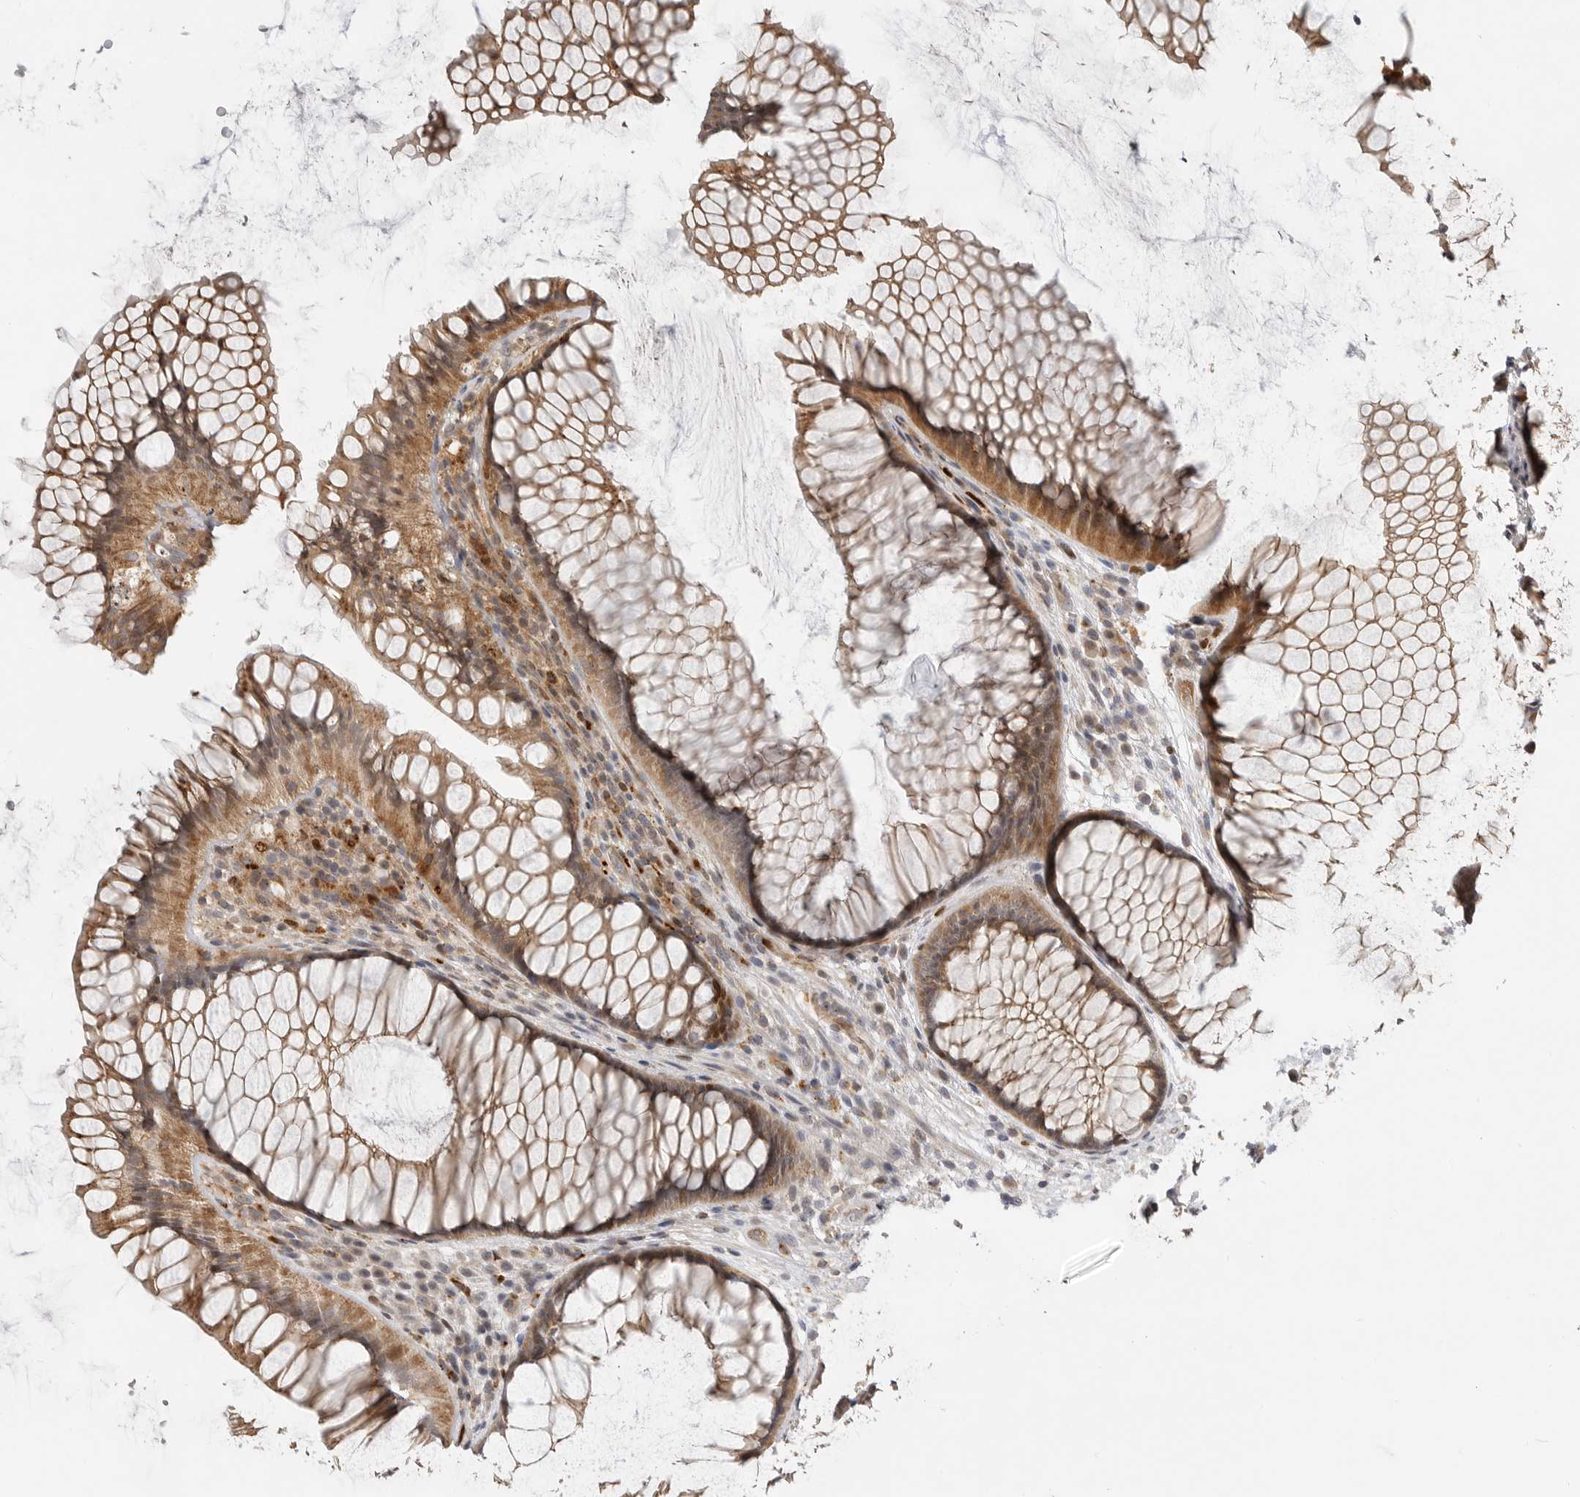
{"staining": {"intensity": "moderate", "quantity": ">75%", "location": "cytoplasmic/membranous,nuclear"}, "tissue": "rectum", "cell_type": "Glandular cells", "image_type": "normal", "snomed": [{"axis": "morphology", "description": "Normal tissue, NOS"}, {"axis": "topography", "description": "Rectum"}], "caption": "Immunohistochemistry histopathology image of unremarkable rectum: human rectum stained using immunohistochemistry (IHC) reveals medium levels of moderate protein expression localized specifically in the cytoplasmic/membranous,nuclear of glandular cells, appearing as a cytoplasmic/membranous,nuclear brown color.", "gene": "CSNK1G3", "patient": {"sex": "male", "age": 51}}